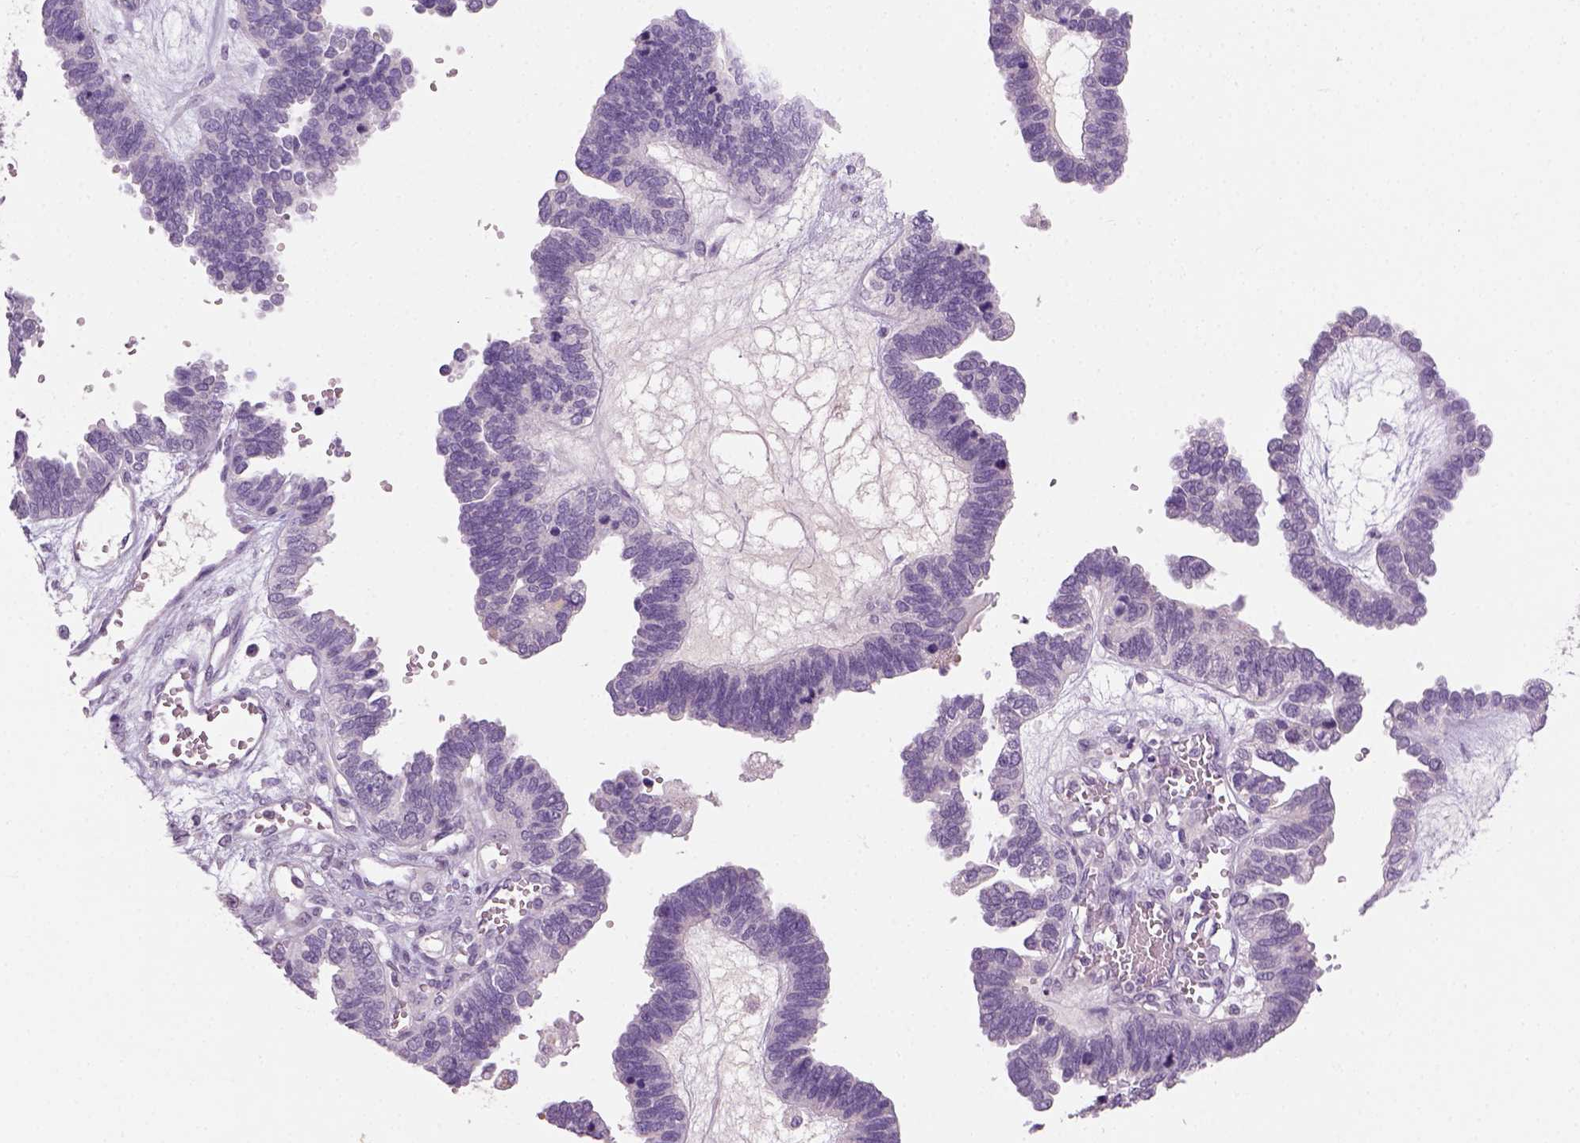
{"staining": {"intensity": "negative", "quantity": "none", "location": "none"}, "tissue": "ovarian cancer", "cell_type": "Tumor cells", "image_type": "cancer", "snomed": [{"axis": "morphology", "description": "Cystadenocarcinoma, serous, NOS"}, {"axis": "topography", "description": "Ovary"}], "caption": "This is a photomicrograph of immunohistochemistry staining of ovarian cancer (serous cystadenocarcinoma), which shows no expression in tumor cells.", "gene": "GFI1B", "patient": {"sex": "female", "age": 51}}